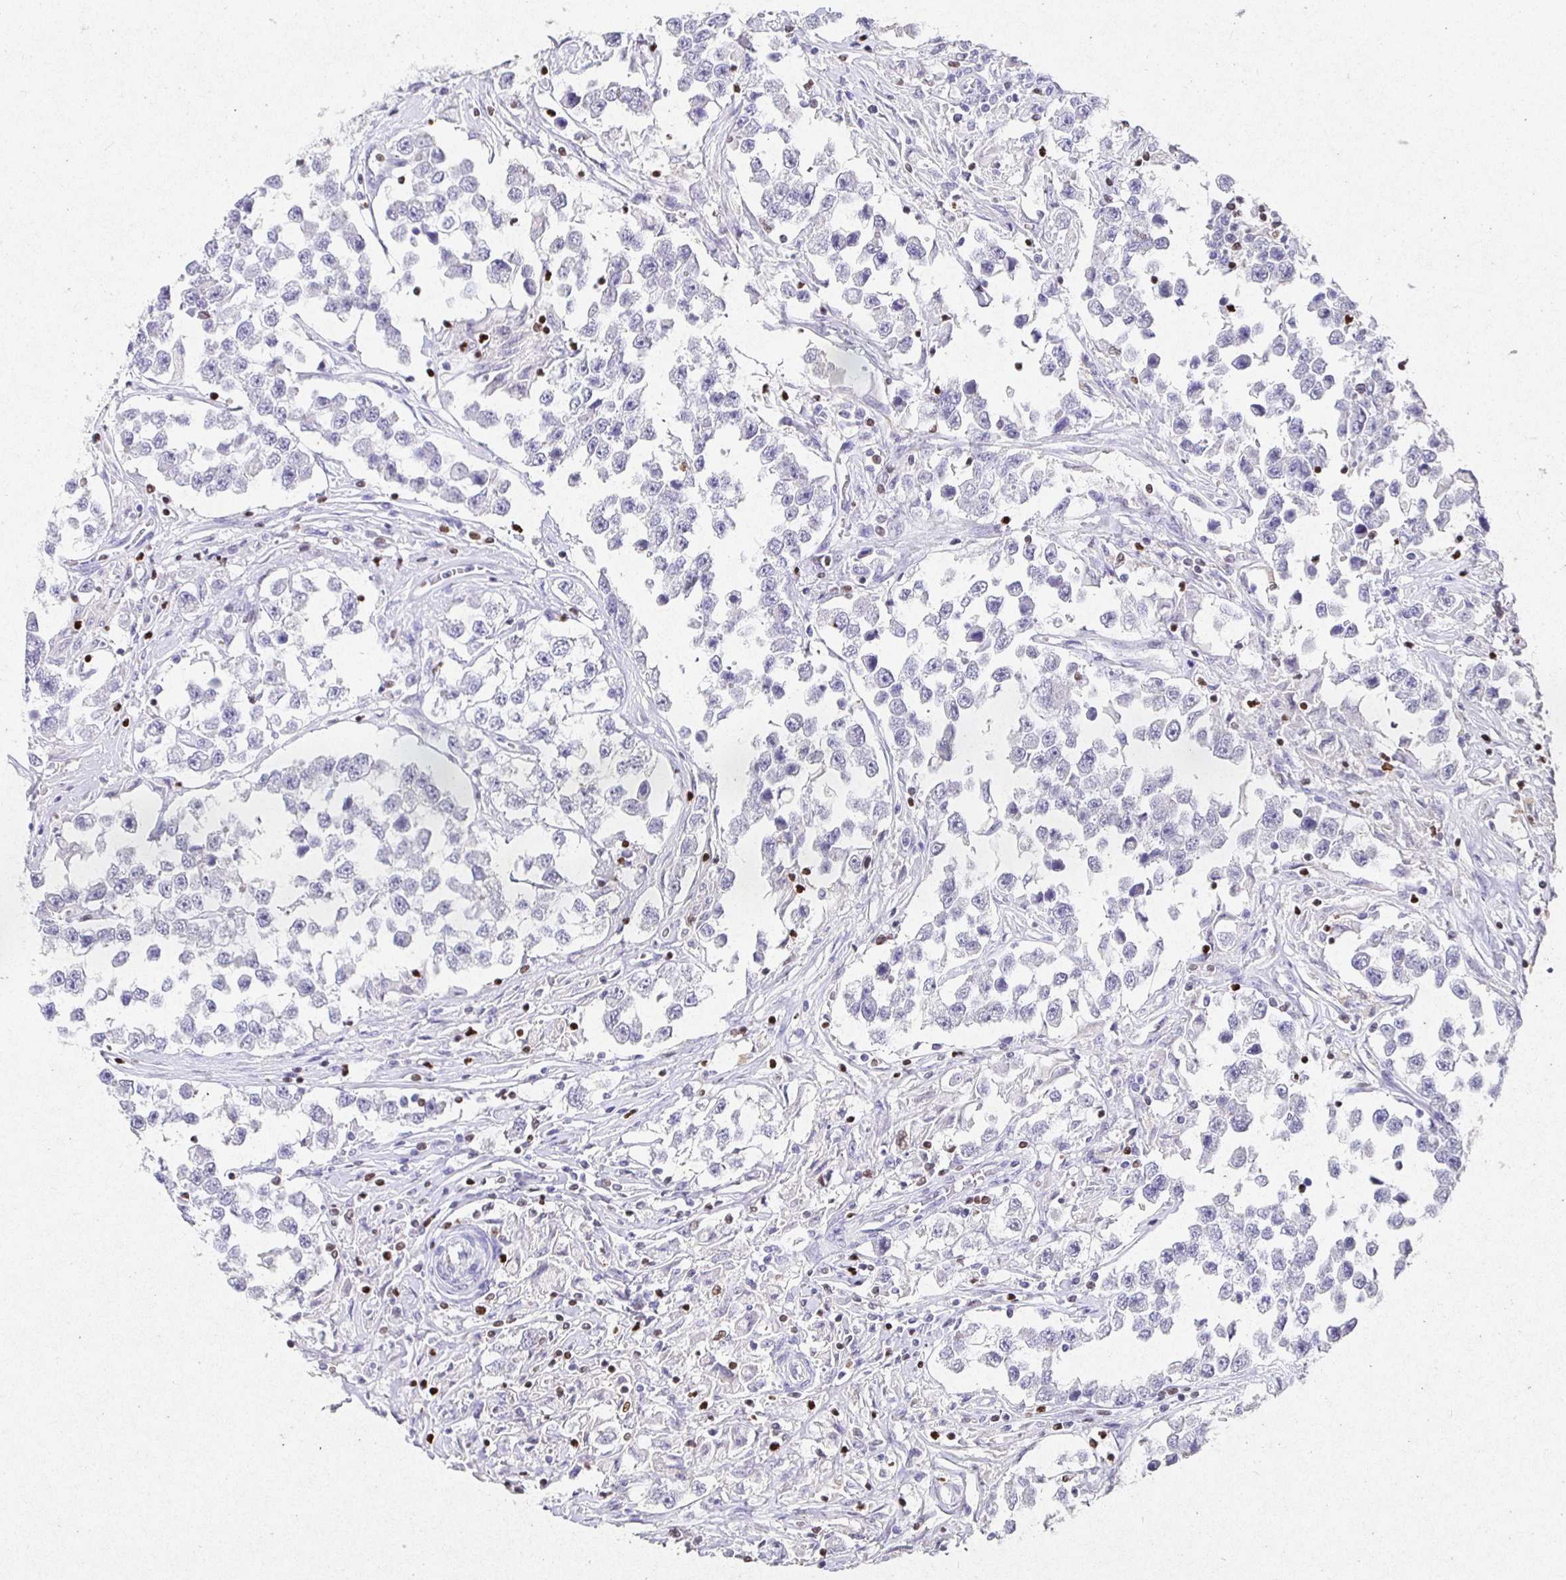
{"staining": {"intensity": "negative", "quantity": "none", "location": "none"}, "tissue": "testis cancer", "cell_type": "Tumor cells", "image_type": "cancer", "snomed": [{"axis": "morphology", "description": "Seminoma, NOS"}, {"axis": "topography", "description": "Testis"}], "caption": "Protein analysis of testis seminoma exhibits no significant positivity in tumor cells.", "gene": "SATB1", "patient": {"sex": "male", "age": 46}}